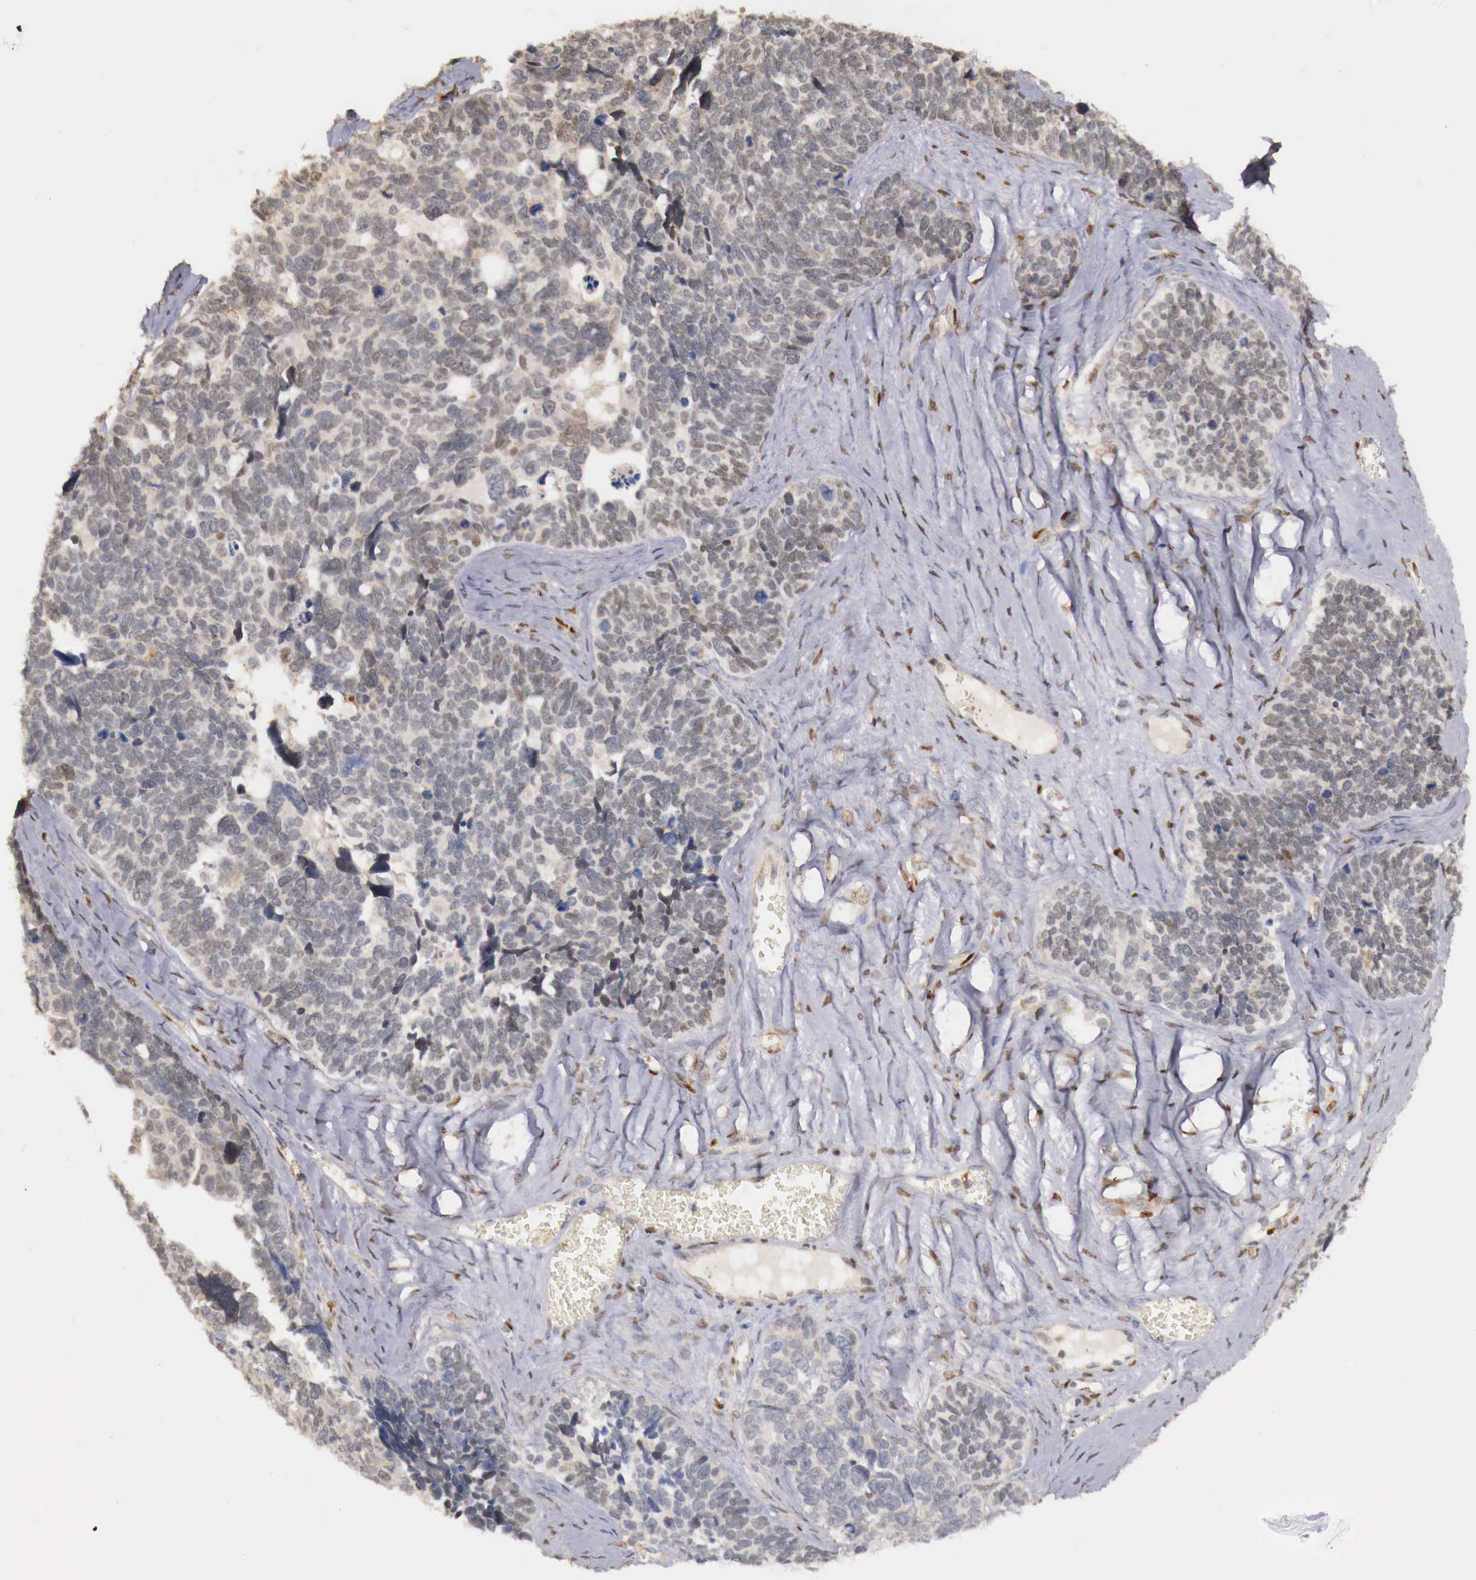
{"staining": {"intensity": "weak", "quantity": "25%-75%", "location": "nuclear"}, "tissue": "ovarian cancer", "cell_type": "Tumor cells", "image_type": "cancer", "snomed": [{"axis": "morphology", "description": "Cystadenocarcinoma, serous, NOS"}, {"axis": "topography", "description": "Ovary"}], "caption": "This is an image of IHC staining of ovarian serous cystadenocarcinoma, which shows weak expression in the nuclear of tumor cells.", "gene": "KHDRBS2", "patient": {"sex": "female", "age": 77}}